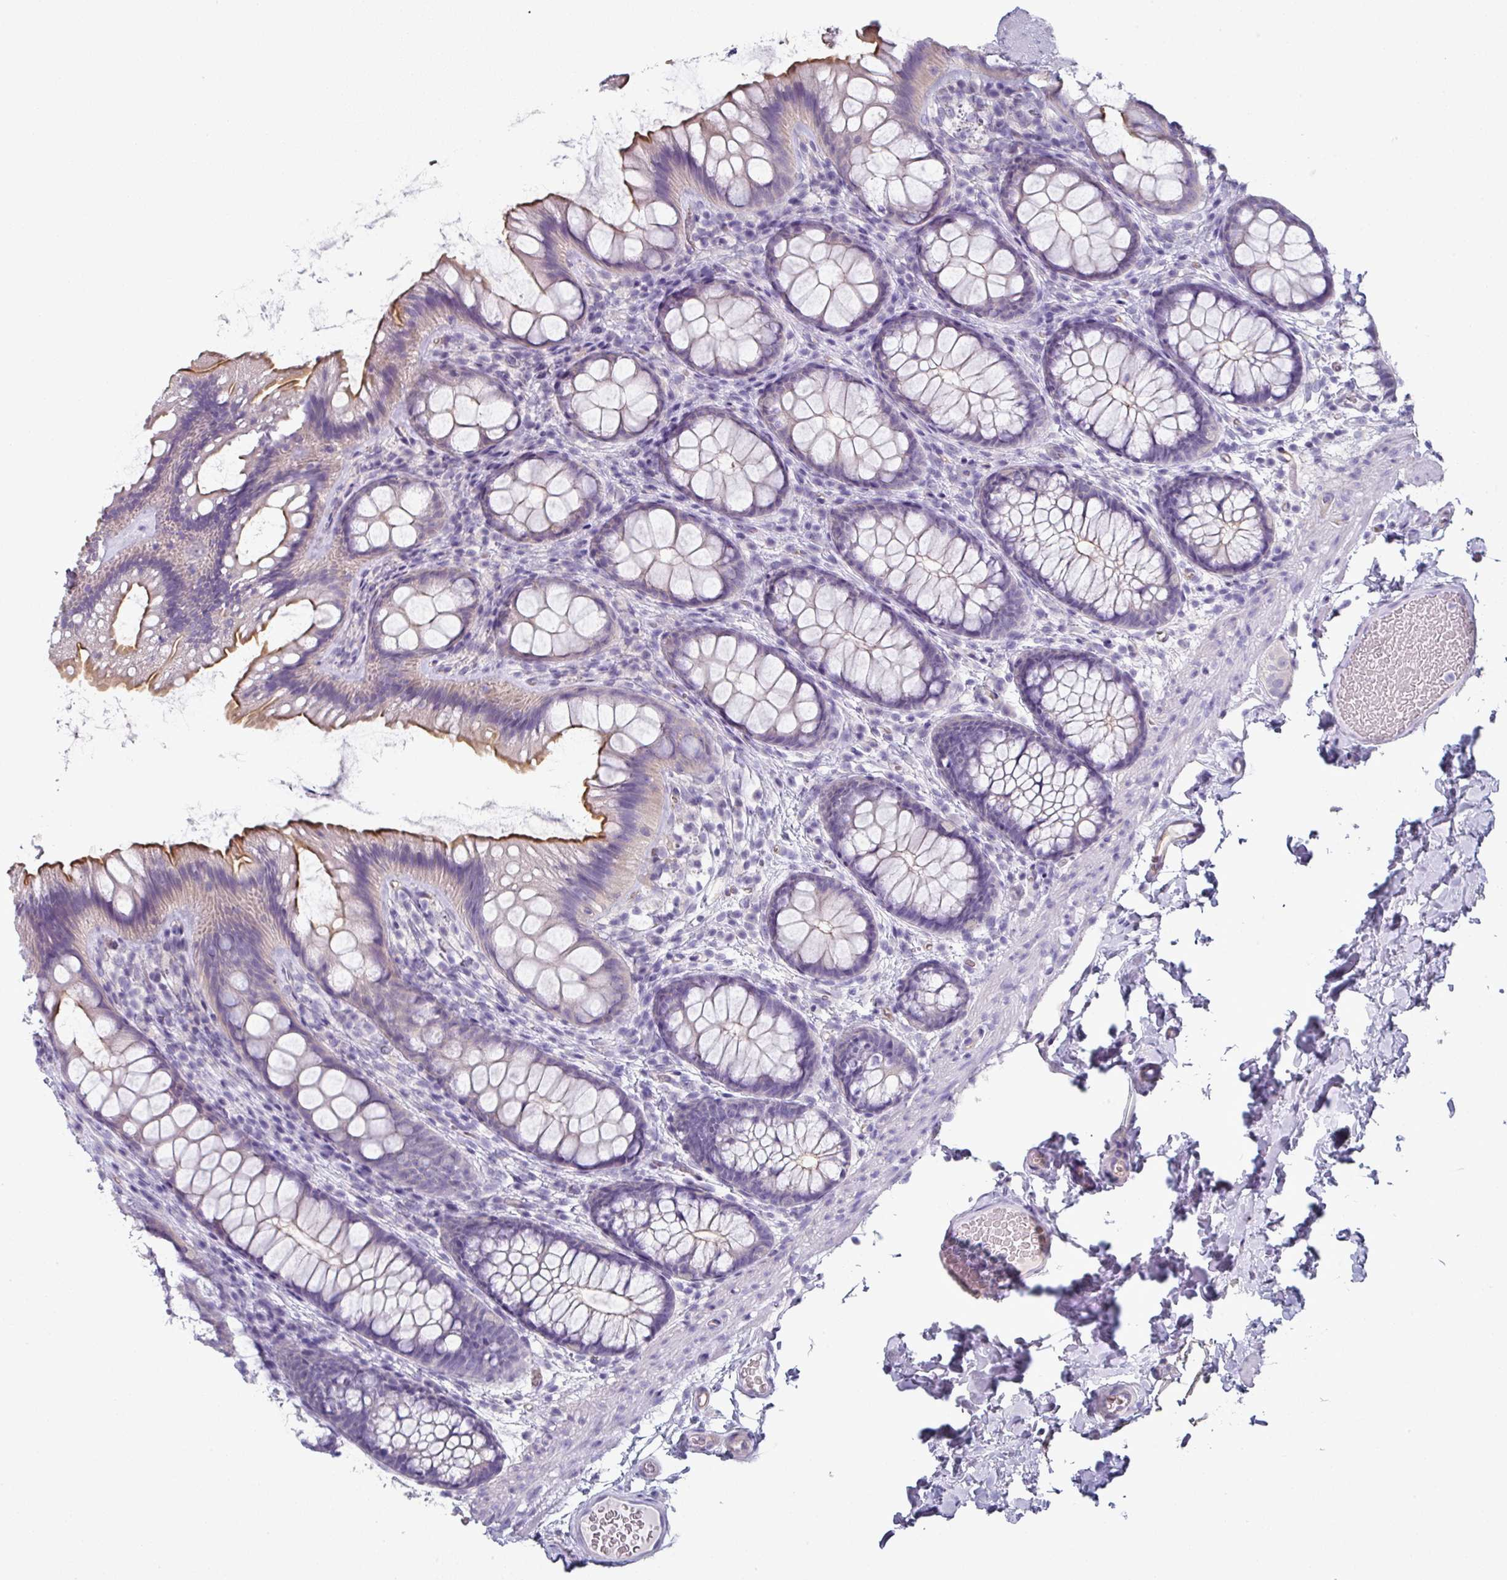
{"staining": {"intensity": "negative", "quantity": "none", "location": "none"}, "tissue": "colon", "cell_type": "Endothelial cells", "image_type": "normal", "snomed": [{"axis": "morphology", "description": "Normal tissue, NOS"}, {"axis": "topography", "description": "Colon"}], "caption": "High magnification brightfield microscopy of normal colon stained with DAB (brown) and counterstained with hematoxylin (blue): endothelial cells show no significant staining.", "gene": "SLC17A7", "patient": {"sex": "male", "age": 46}}